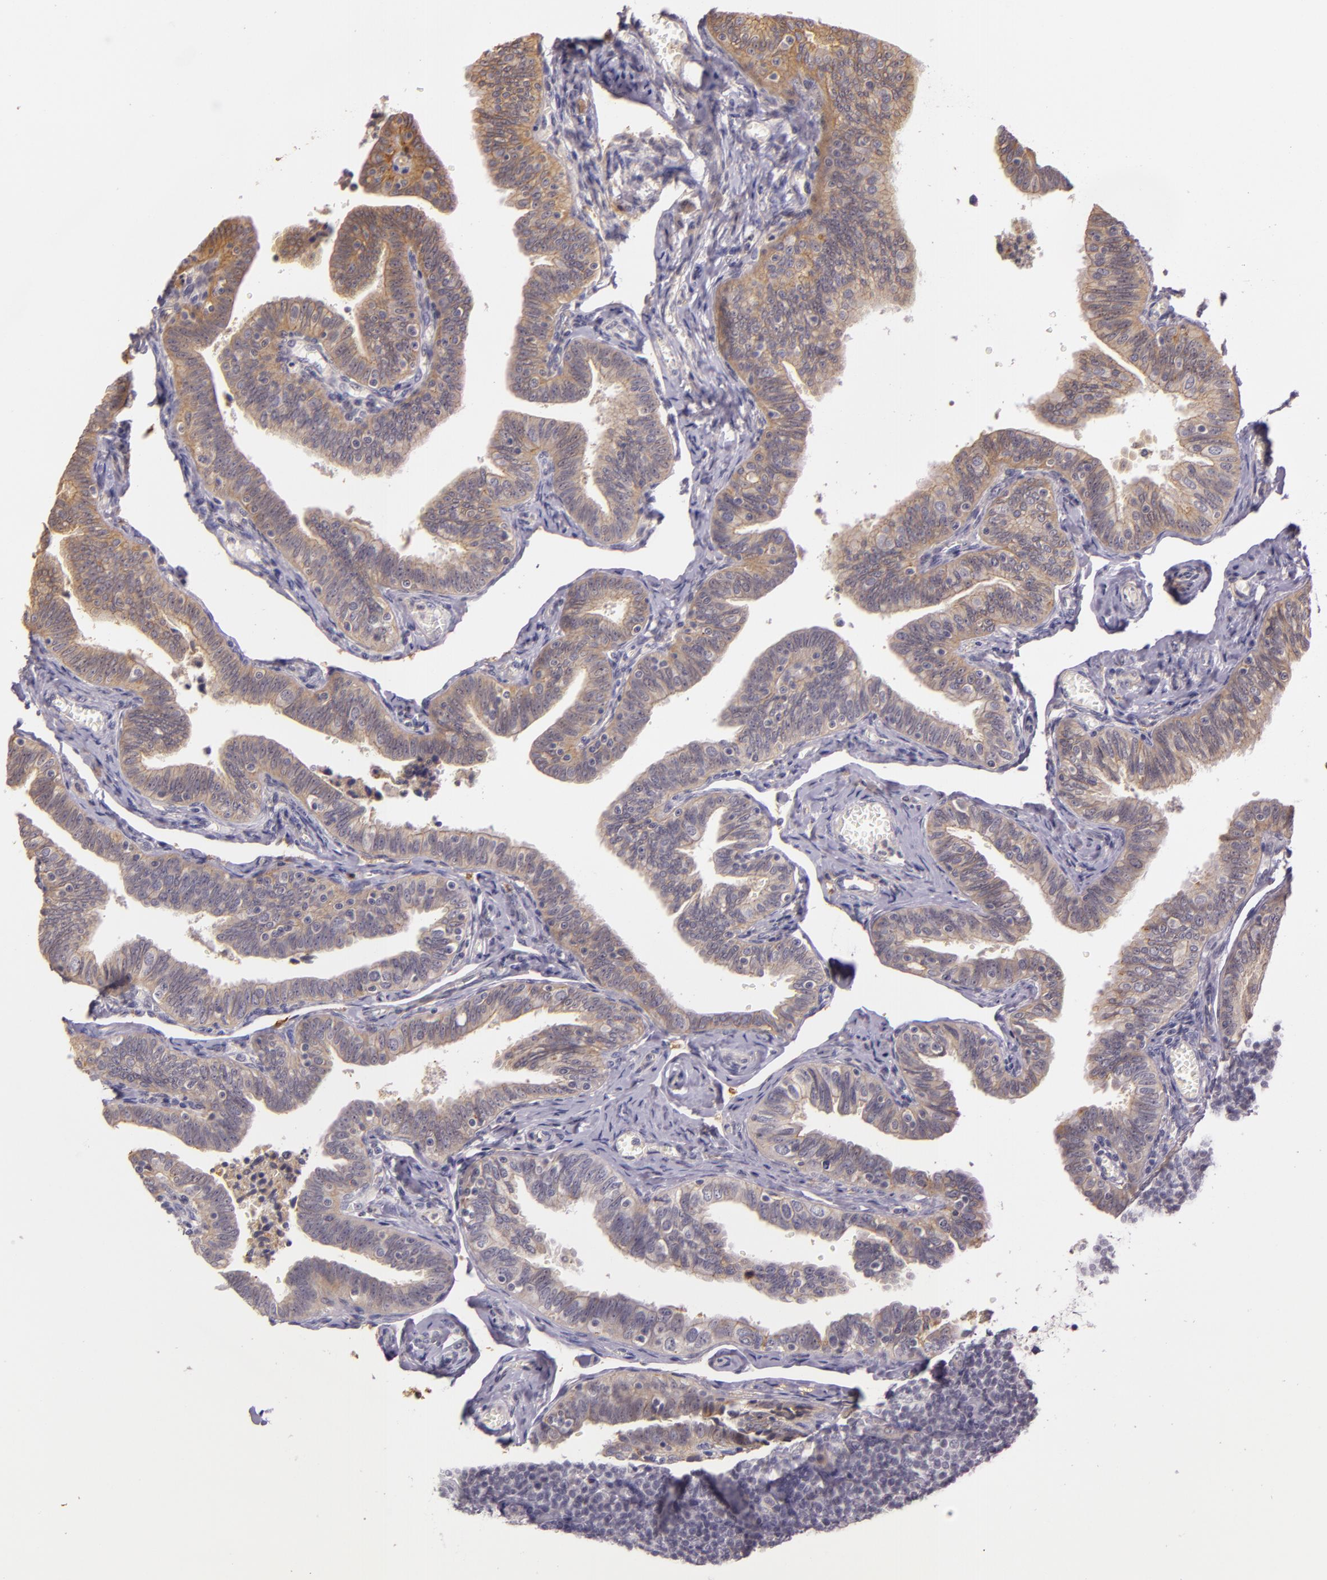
{"staining": {"intensity": "moderate", "quantity": ">75%", "location": "cytoplasmic/membranous"}, "tissue": "fallopian tube", "cell_type": "Glandular cells", "image_type": "normal", "snomed": [{"axis": "morphology", "description": "Normal tissue, NOS"}, {"axis": "topography", "description": "Fallopian tube"}, {"axis": "topography", "description": "Ovary"}], "caption": "Immunohistochemical staining of unremarkable fallopian tube shows >75% levels of moderate cytoplasmic/membranous protein positivity in approximately >75% of glandular cells.", "gene": "ARMH4", "patient": {"sex": "female", "age": 69}}